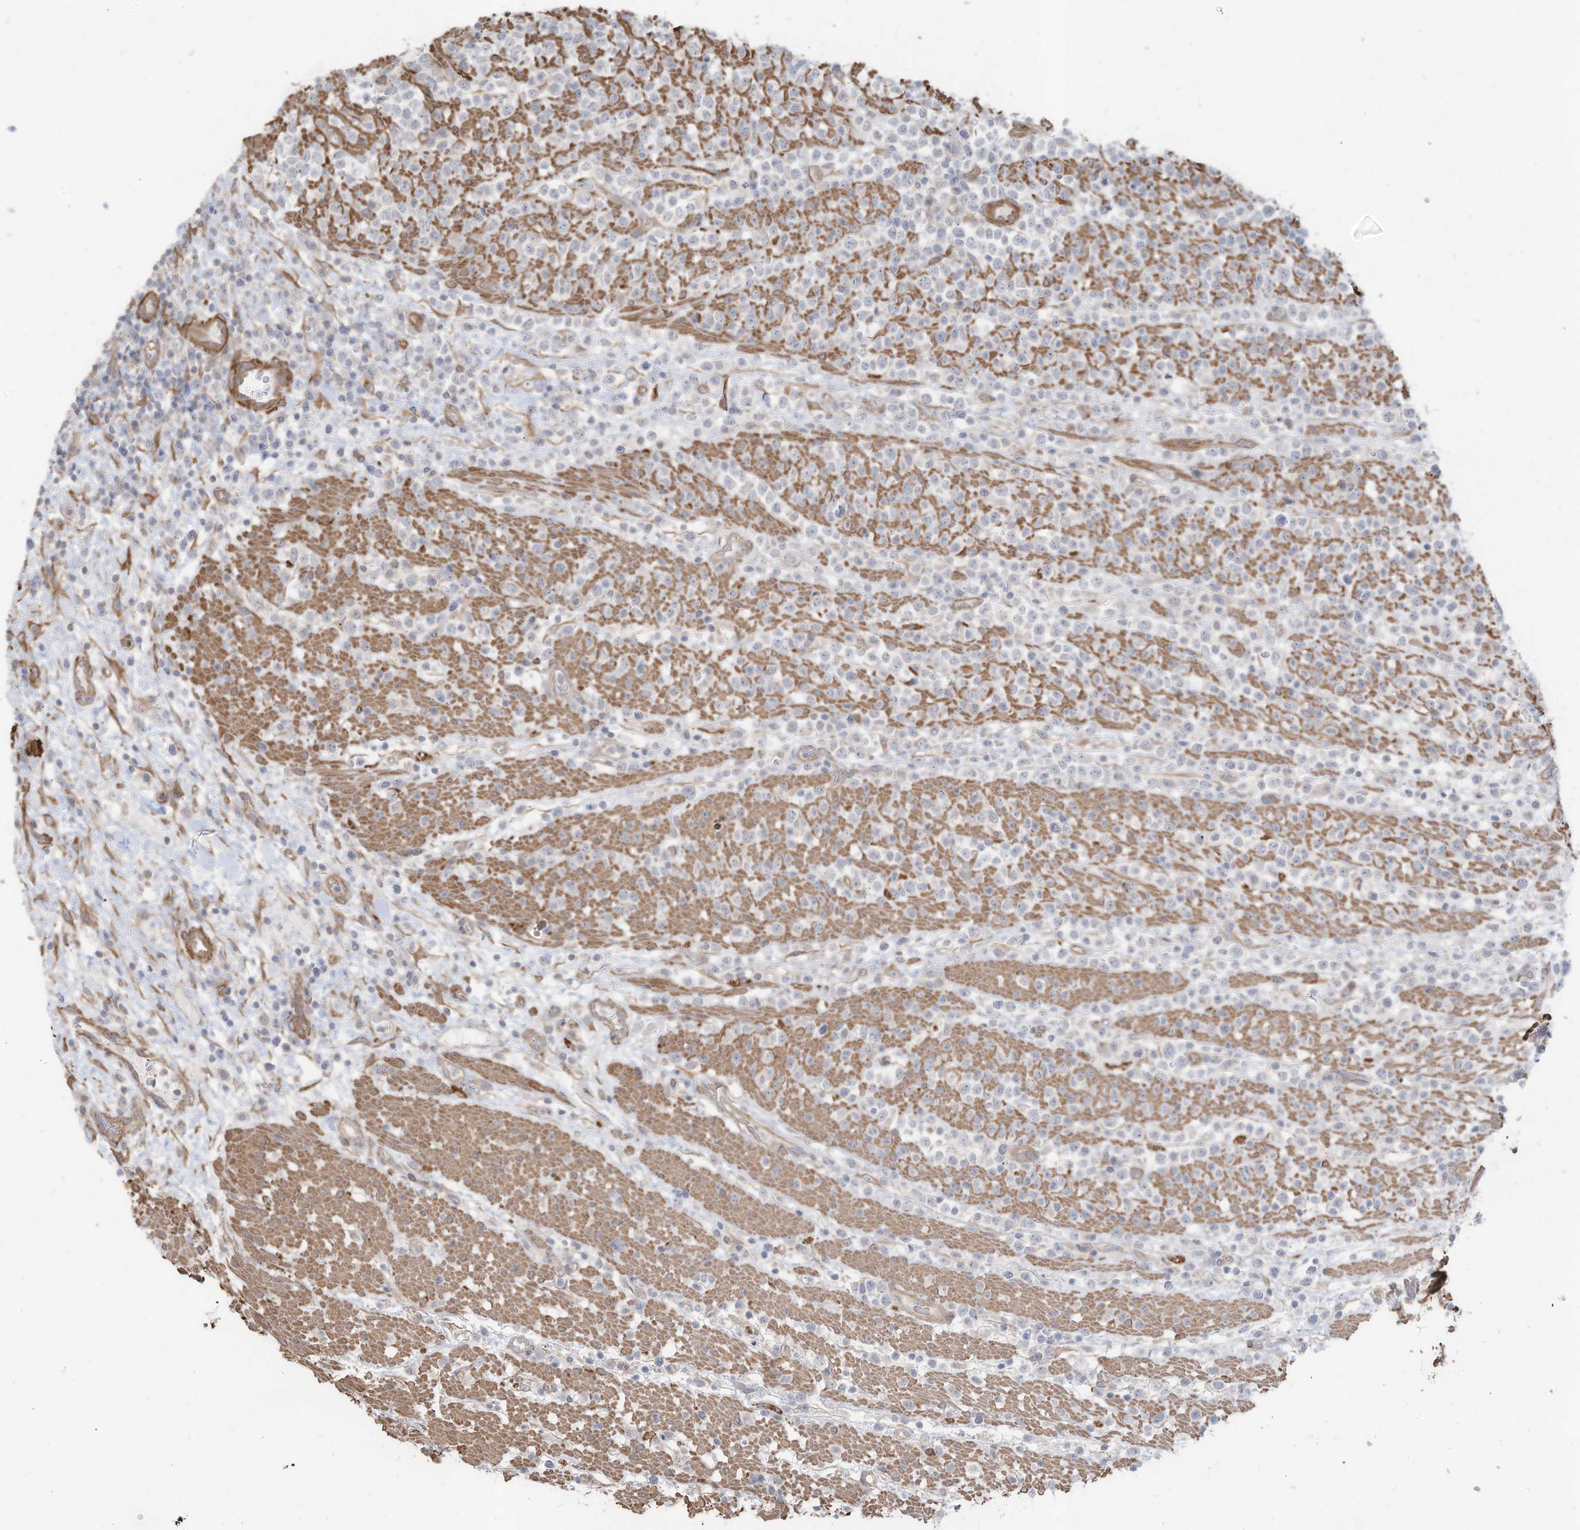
{"staining": {"intensity": "negative", "quantity": "none", "location": "none"}, "tissue": "lymphoma", "cell_type": "Tumor cells", "image_type": "cancer", "snomed": [{"axis": "morphology", "description": "Malignant lymphoma, non-Hodgkin's type, High grade"}, {"axis": "topography", "description": "Colon"}], "caption": "Immunohistochemistry (IHC) histopathology image of neoplastic tissue: human lymphoma stained with DAB demonstrates no significant protein positivity in tumor cells.", "gene": "SLC17A7", "patient": {"sex": "female", "age": 53}}